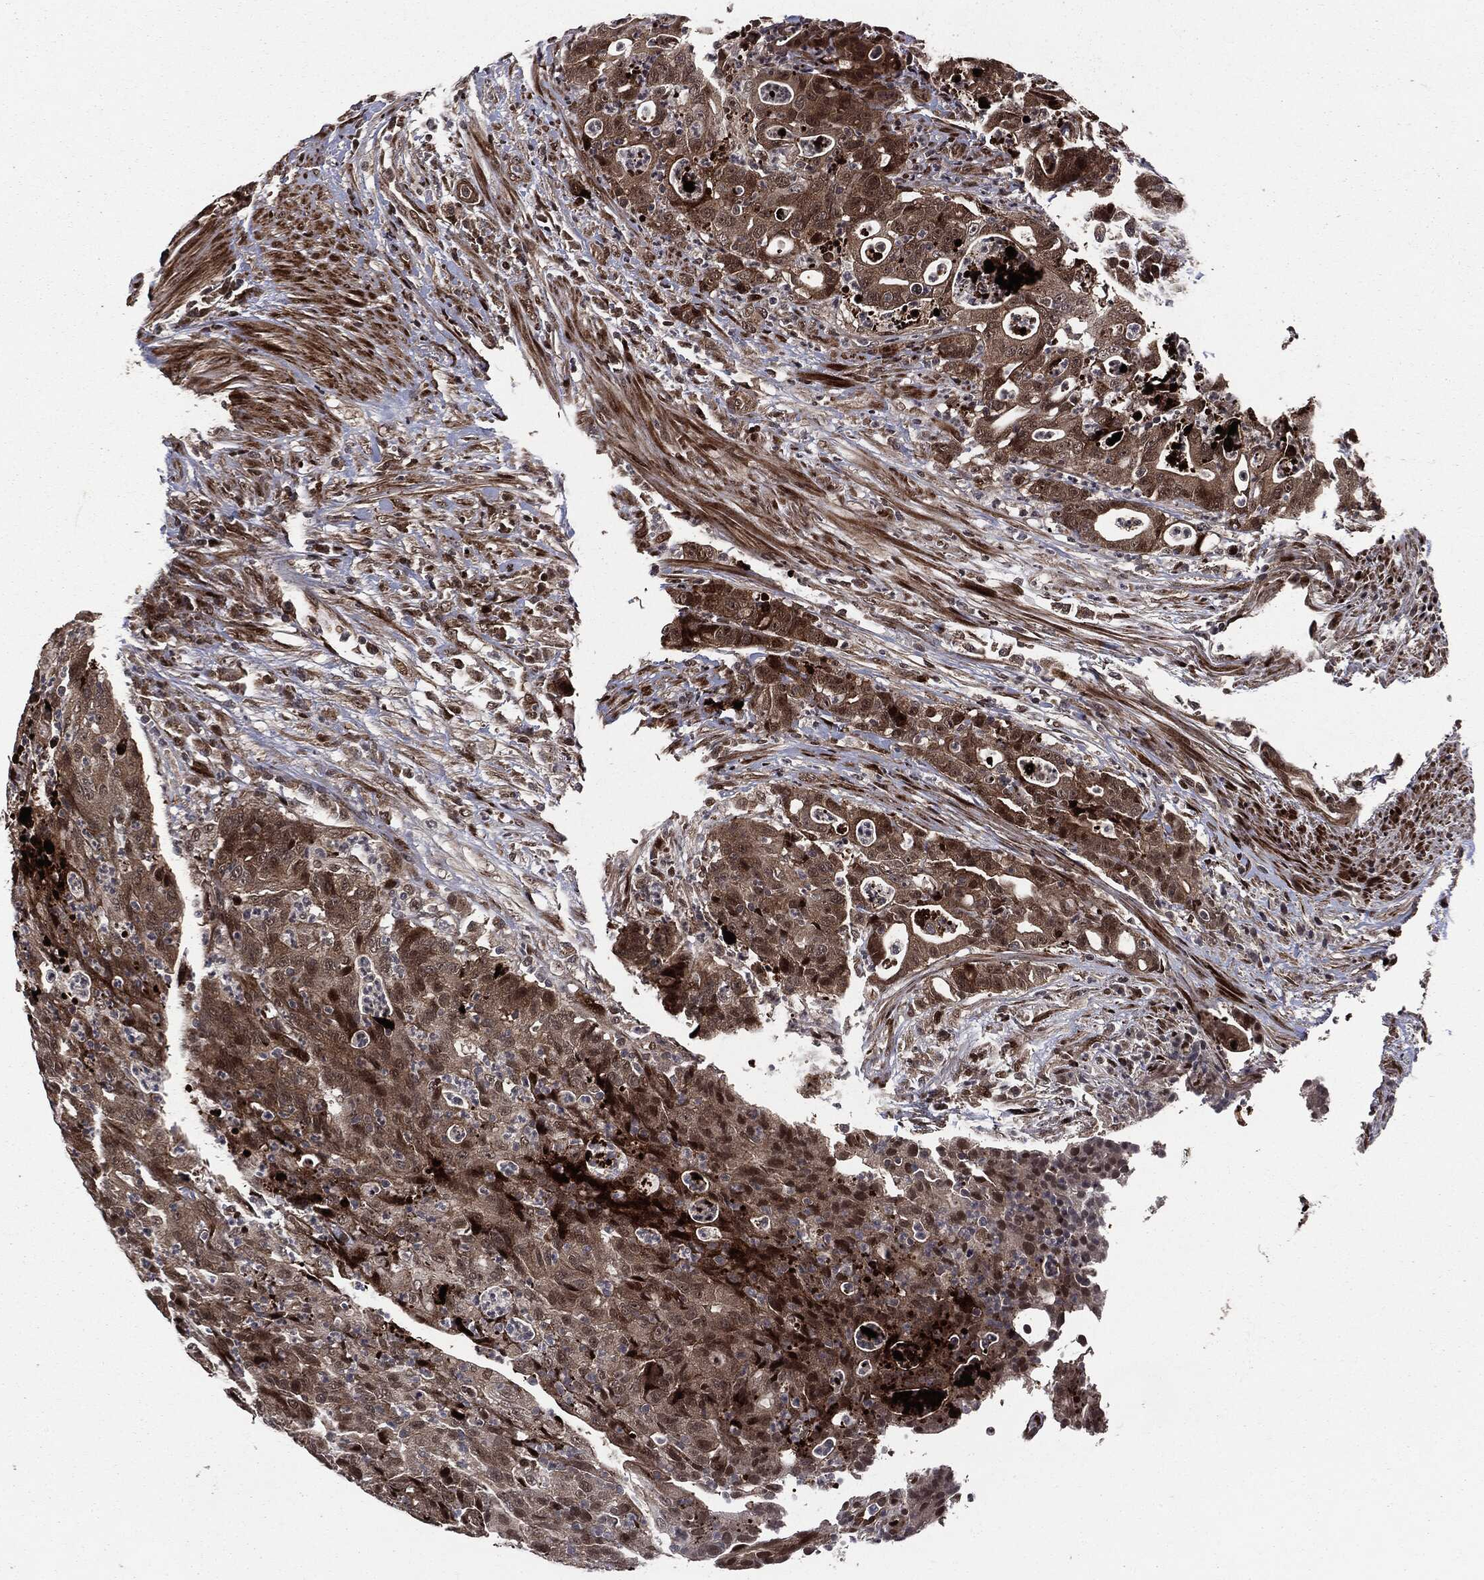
{"staining": {"intensity": "moderate", "quantity": ">75%", "location": "cytoplasmic/membranous,nuclear"}, "tissue": "colorectal cancer", "cell_type": "Tumor cells", "image_type": "cancer", "snomed": [{"axis": "morphology", "description": "Adenocarcinoma, NOS"}, {"axis": "topography", "description": "Colon"}], "caption": "About >75% of tumor cells in human colorectal adenocarcinoma exhibit moderate cytoplasmic/membranous and nuclear protein expression as visualized by brown immunohistochemical staining.", "gene": "SMAD4", "patient": {"sex": "male", "age": 70}}